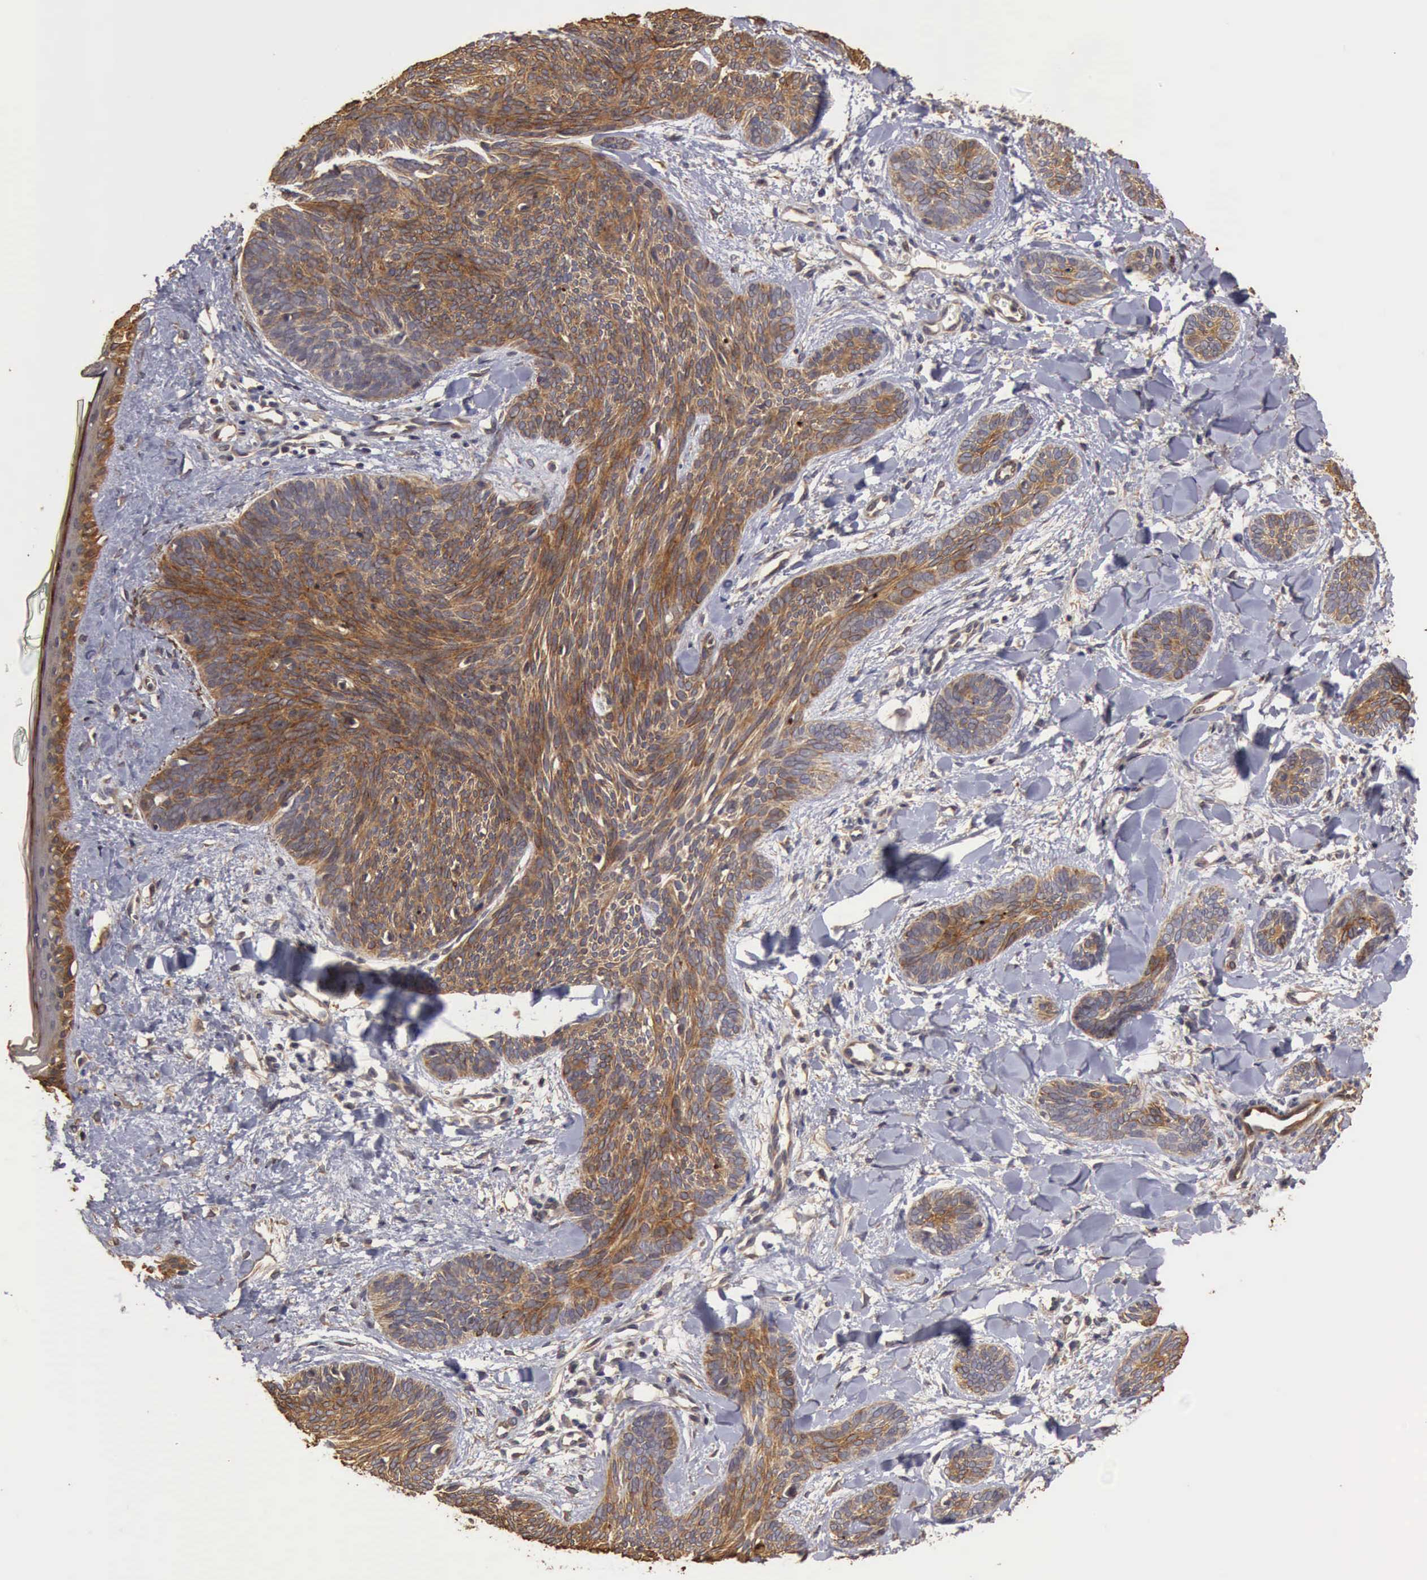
{"staining": {"intensity": "strong", "quantity": "25%-75%", "location": "cytoplasmic/membranous"}, "tissue": "skin cancer", "cell_type": "Tumor cells", "image_type": "cancer", "snomed": [{"axis": "morphology", "description": "Basal cell carcinoma"}, {"axis": "topography", "description": "Skin"}], "caption": "Human skin cancer (basal cell carcinoma) stained for a protein (brown) exhibits strong cytoplasmic/membranous positive positivity in approximately 25%-75% of tumor cells.", "gene": "BMX", "patient": {"sex": "female", "age": 81}}